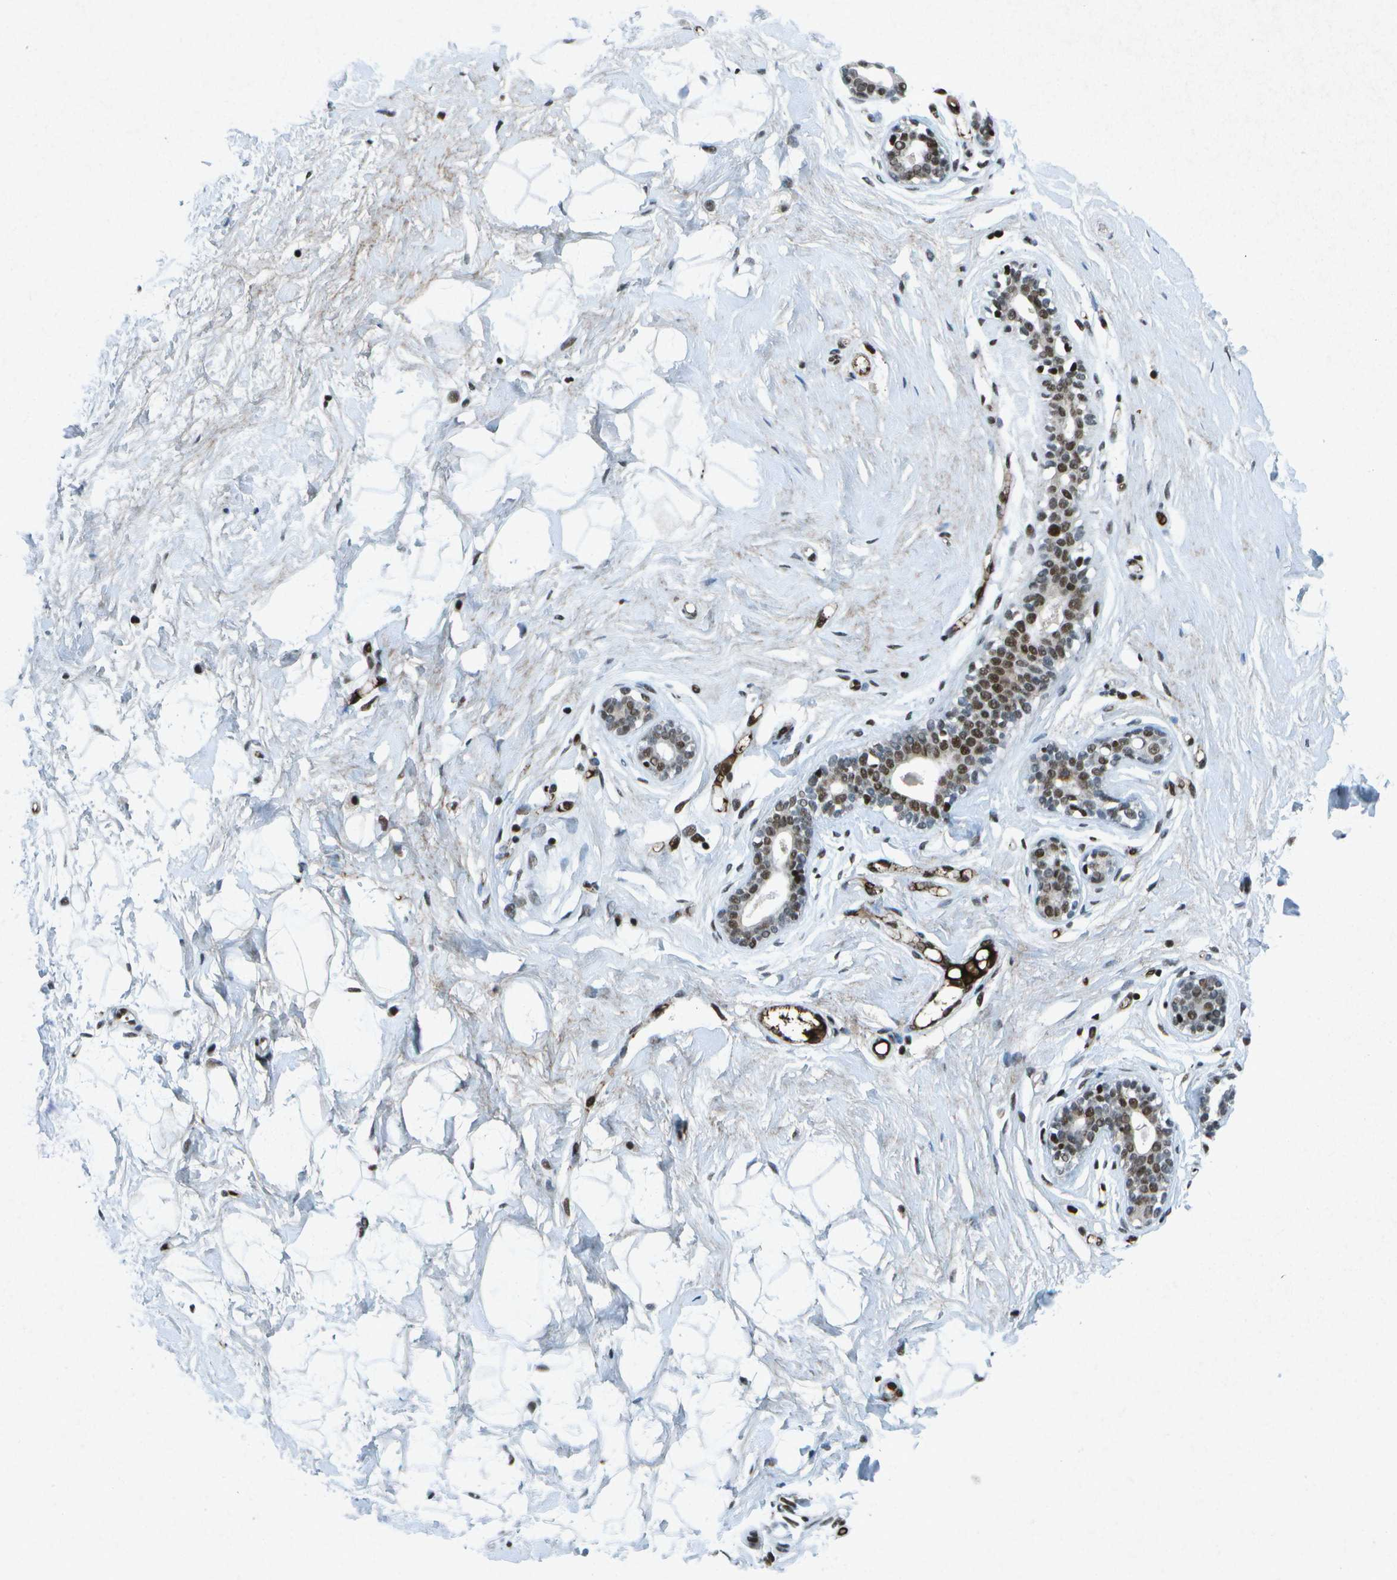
{"staining": {"intensity": "weak", "quantity": "25%-75%", "location": "nuclear"}, "tissue": "breast", "cell_type": "Adipocytes", "image_type": "normal", "snomed": [{"axis": "morphology", "description": "Normal tissue, NOS"}, {"axis": "topography", "description": "Breast"}], "caption": "This histopathology image displays IHC staining of normal human breast, with low weak nuclear expression in approximately 25%-75% of adipocytes.", "gene": "MTA2", "patient": {"sex": "female", "age": 23}}